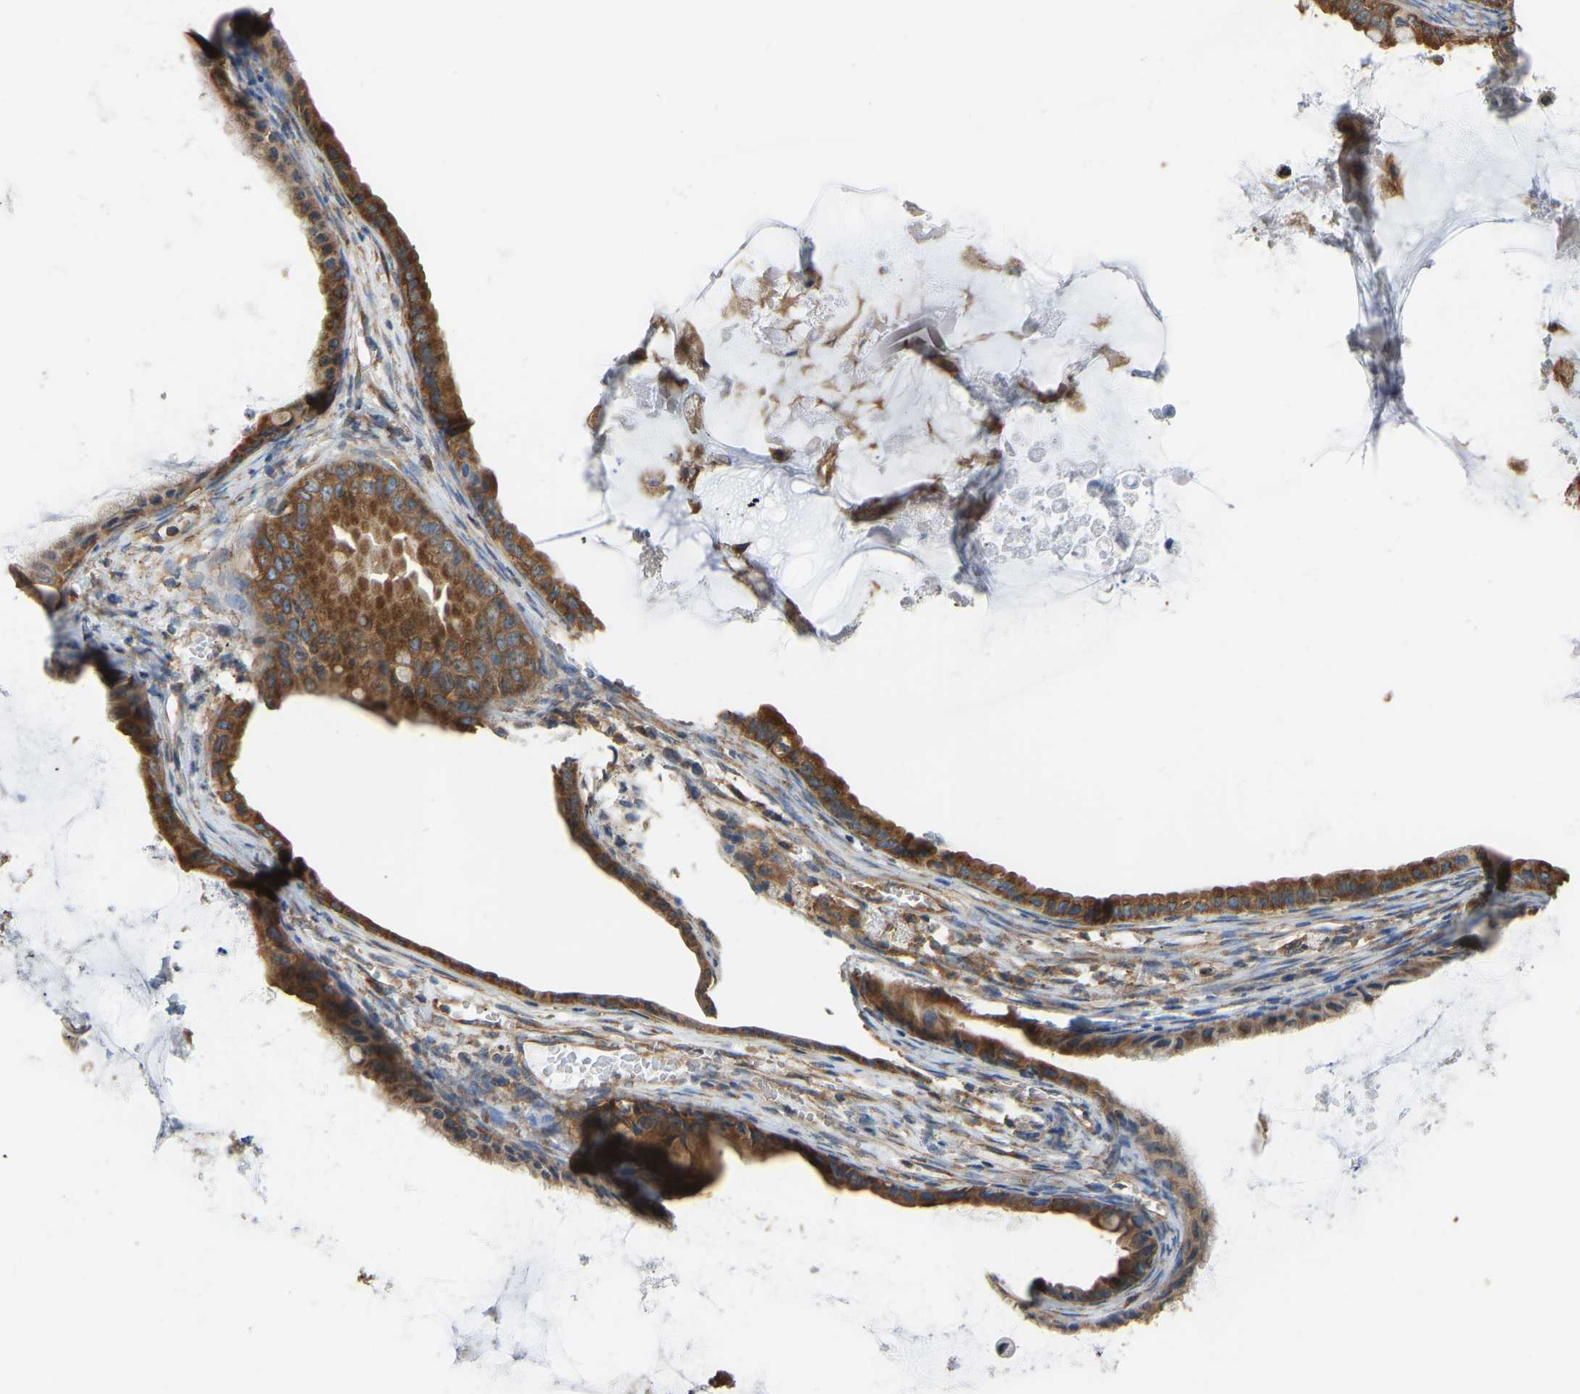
{"staining": {"intensity": "strong", "quantity": ">75%", "location": "cytoplasmic/membranous"}, "tissue": "ovarian cancer", "cell_type": "Tumor cells", "image_type": "cancer", "snomed": [{"axis": "morphology", "description": "Cystadenocarcinoma, mucinous, NOS"}, {"axis": "topography", "description": "Ovary"}], "caption": "This is a photomicrograph of IHC staining of ovarian mucinous cystadenocarcinoma, which shows strong expression in the cytoplasmic/membranous of tumor cells.", "gene": "RPS6KB2", "patient": {"sex": "female", "age": 80}}